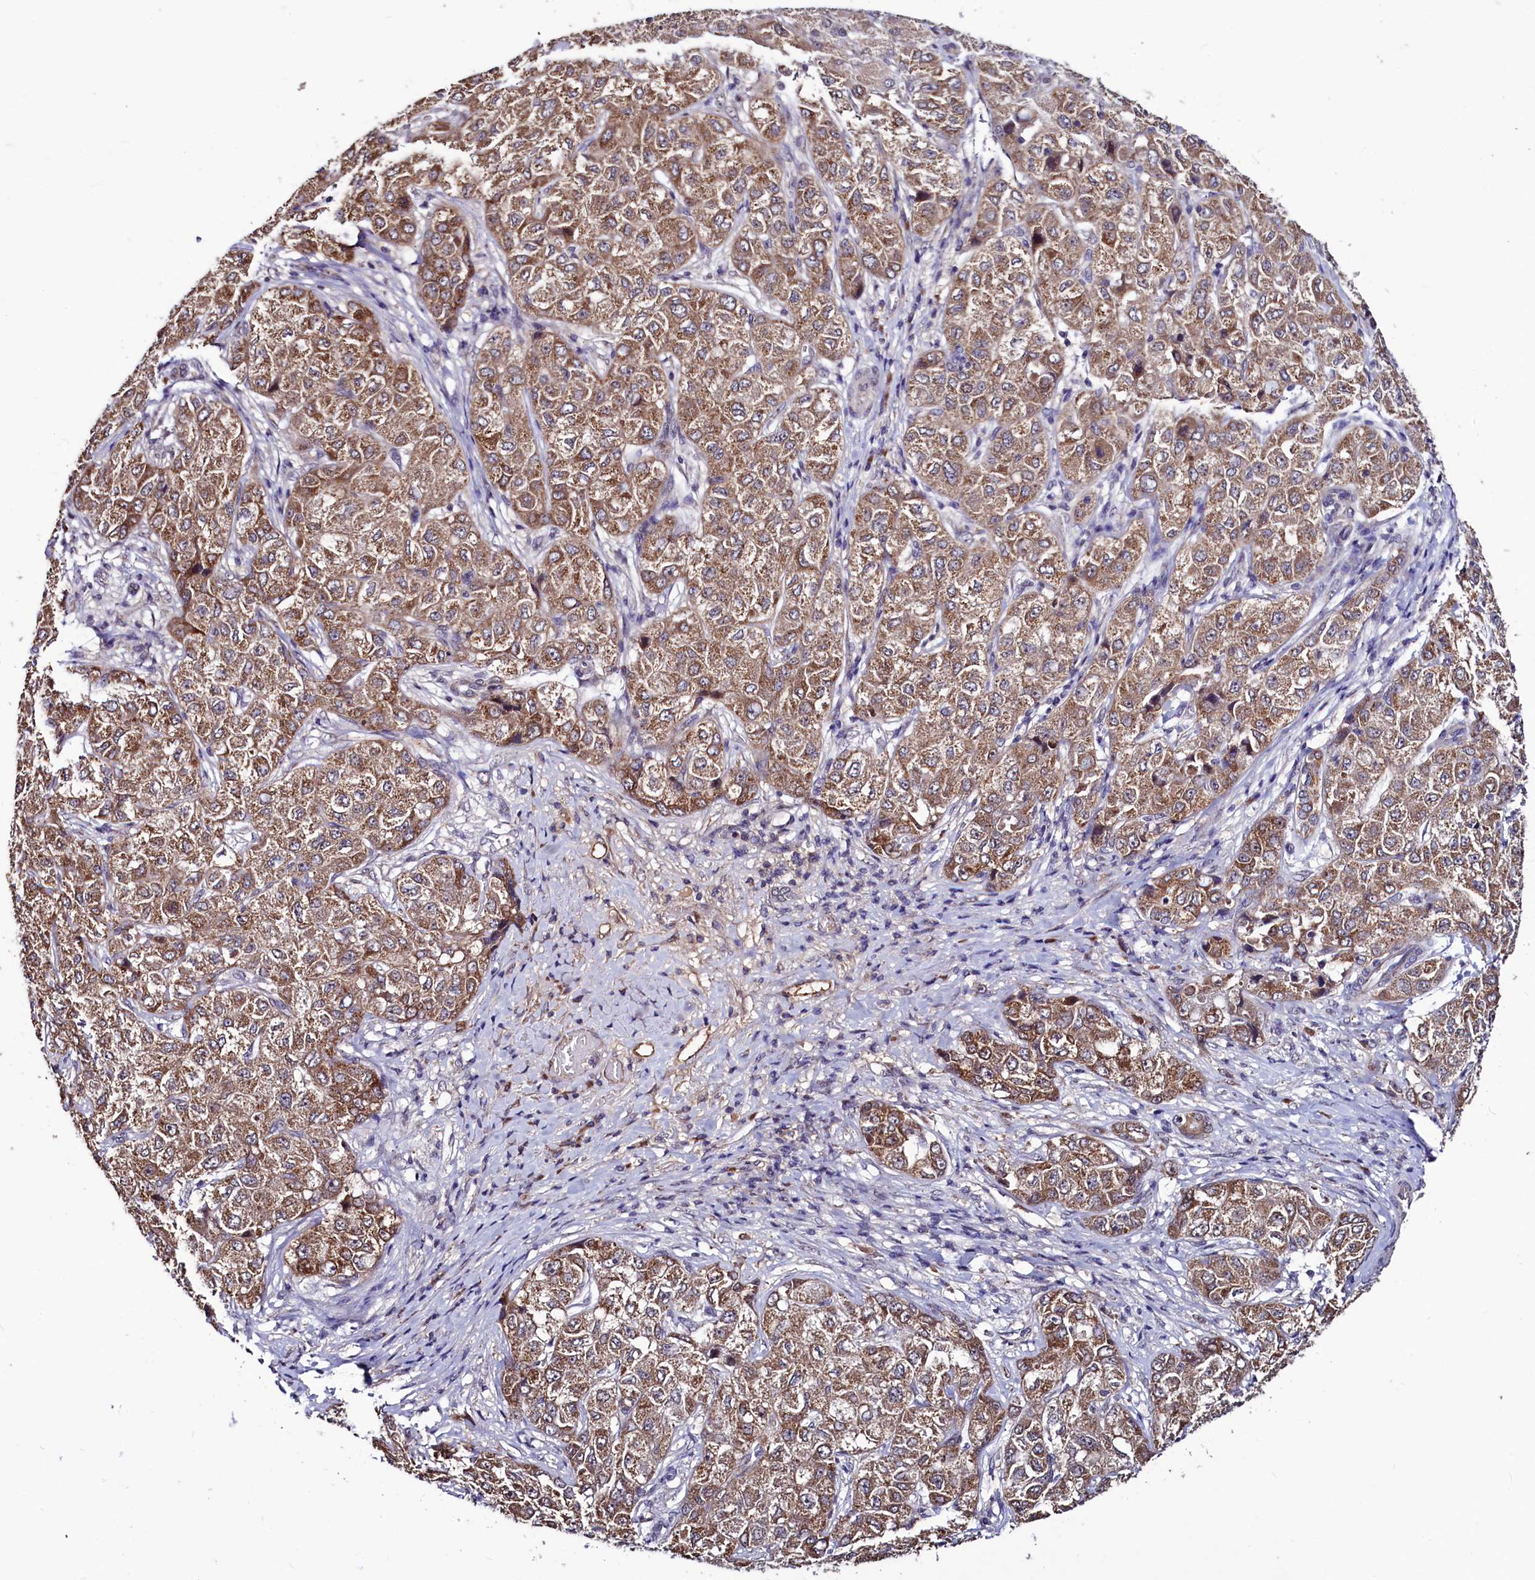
{"staining": {"intensity": "moderate", "quantity": ">75%", "location": "cytoplasmic/membranous"}, "tissue": "liver cancer", "cell_type": "Tumor cells", "image_type": "cancer", "snomed": [{"axis": "morphology", "description": "Carcinoma, Hepatocellular, NOS"}, {"axis": "topography", "description": "Liver"}], "caption": "Immunohistochemical staining of liver cancer shows medium levels of moderate cytoplasmic/membranous protein positivity in approximately >75% of tumor cells.", "gene": "SEC24C", "patient": {"sex": "male", "age": 80}}